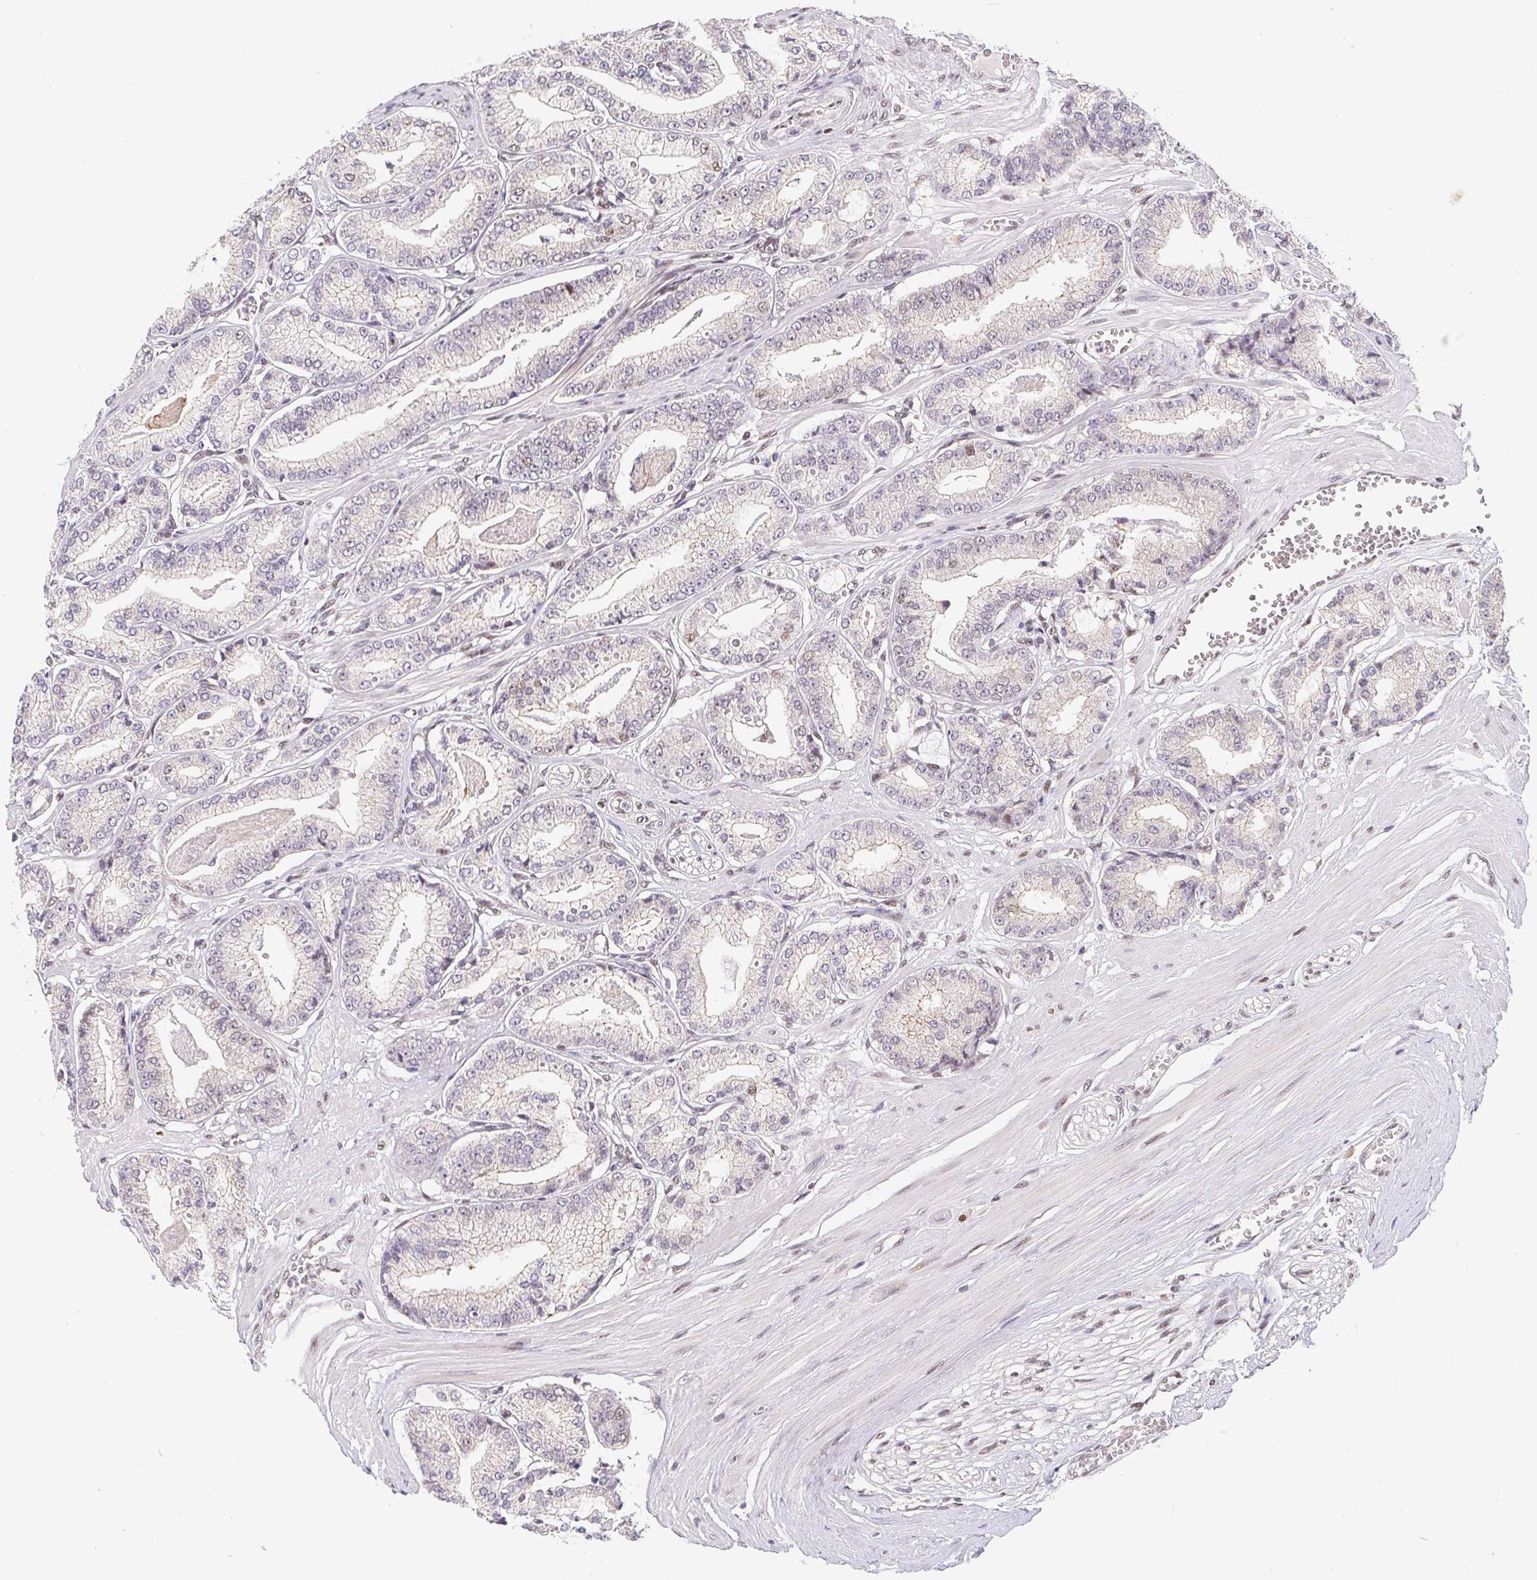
{"staining": {"intensity": "negative", "quantity": "none", "location": "none"}, "tissue": "prostate cancer", "cell_type": "Tumor cells", "image_type": "cancer", "snomed": [{"axis": "morphology", "description": "Adenocarcinoma, High grade"}, {"axis": "topography", "description": "Prostate"}], "caption": "A high-resolution image shows immunohistochemistry (IHC) staining of prostate high-grade adenocarcinoma, which reveals no significant positivity in tumor cells.", "gene": "POU2F1", "patient": {"sex": "male", "age": 71}}